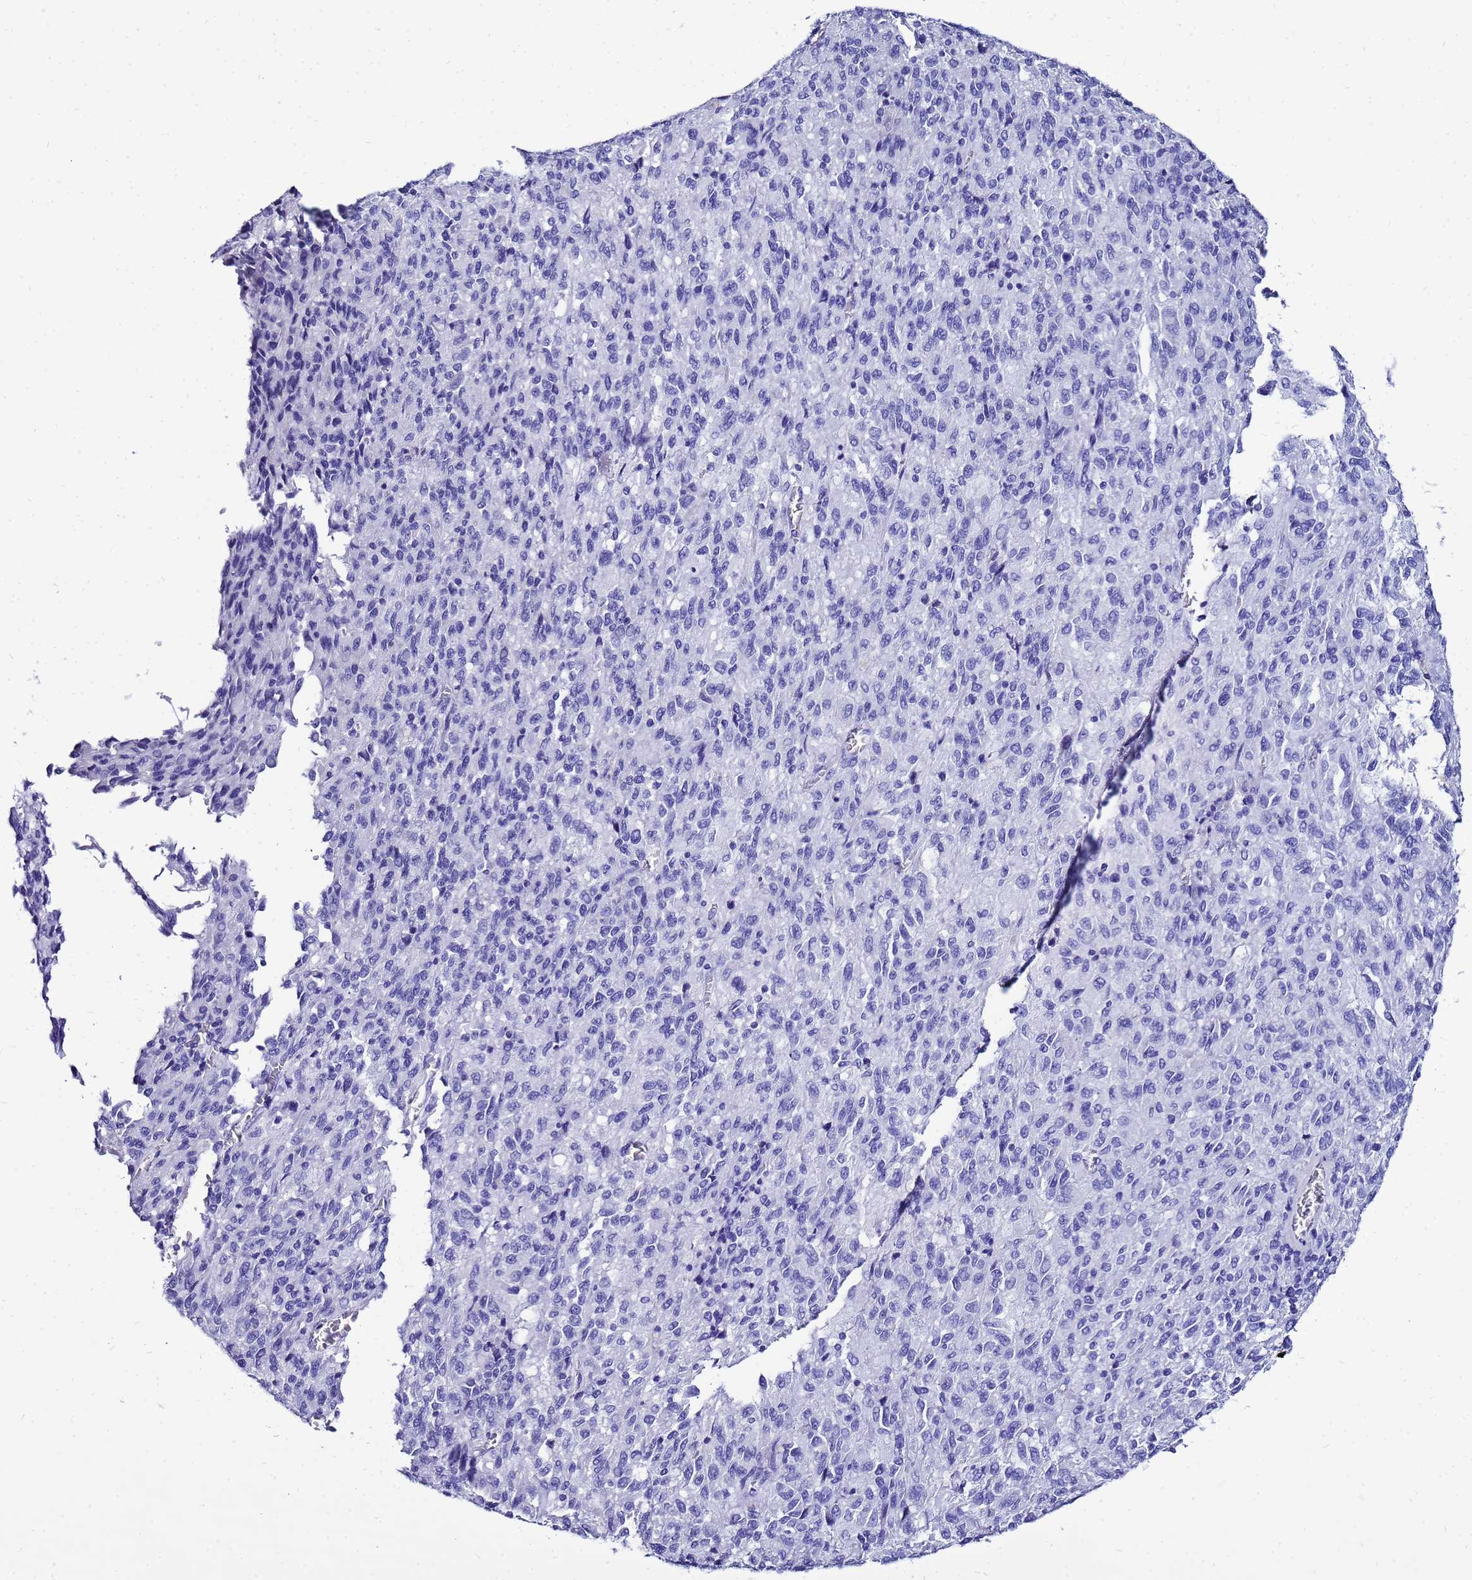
{"staining": {"intensity": "negative", "quantity": "none", "location": "none"}, "tissue": "melanoma", "cell_type": "Tumor cells", "image_type": "cancer", "snomed": [{"axis": "morphology", "description": "Malignant melanoma, Metastatic site"}, {"axis": "topography", "description": "Lung"}], "caption": "A micrograph of human melanoma is negative for staining in tumor cells.", "gene": "LIPF", "patient": {"sex": "male", "age": 64}}